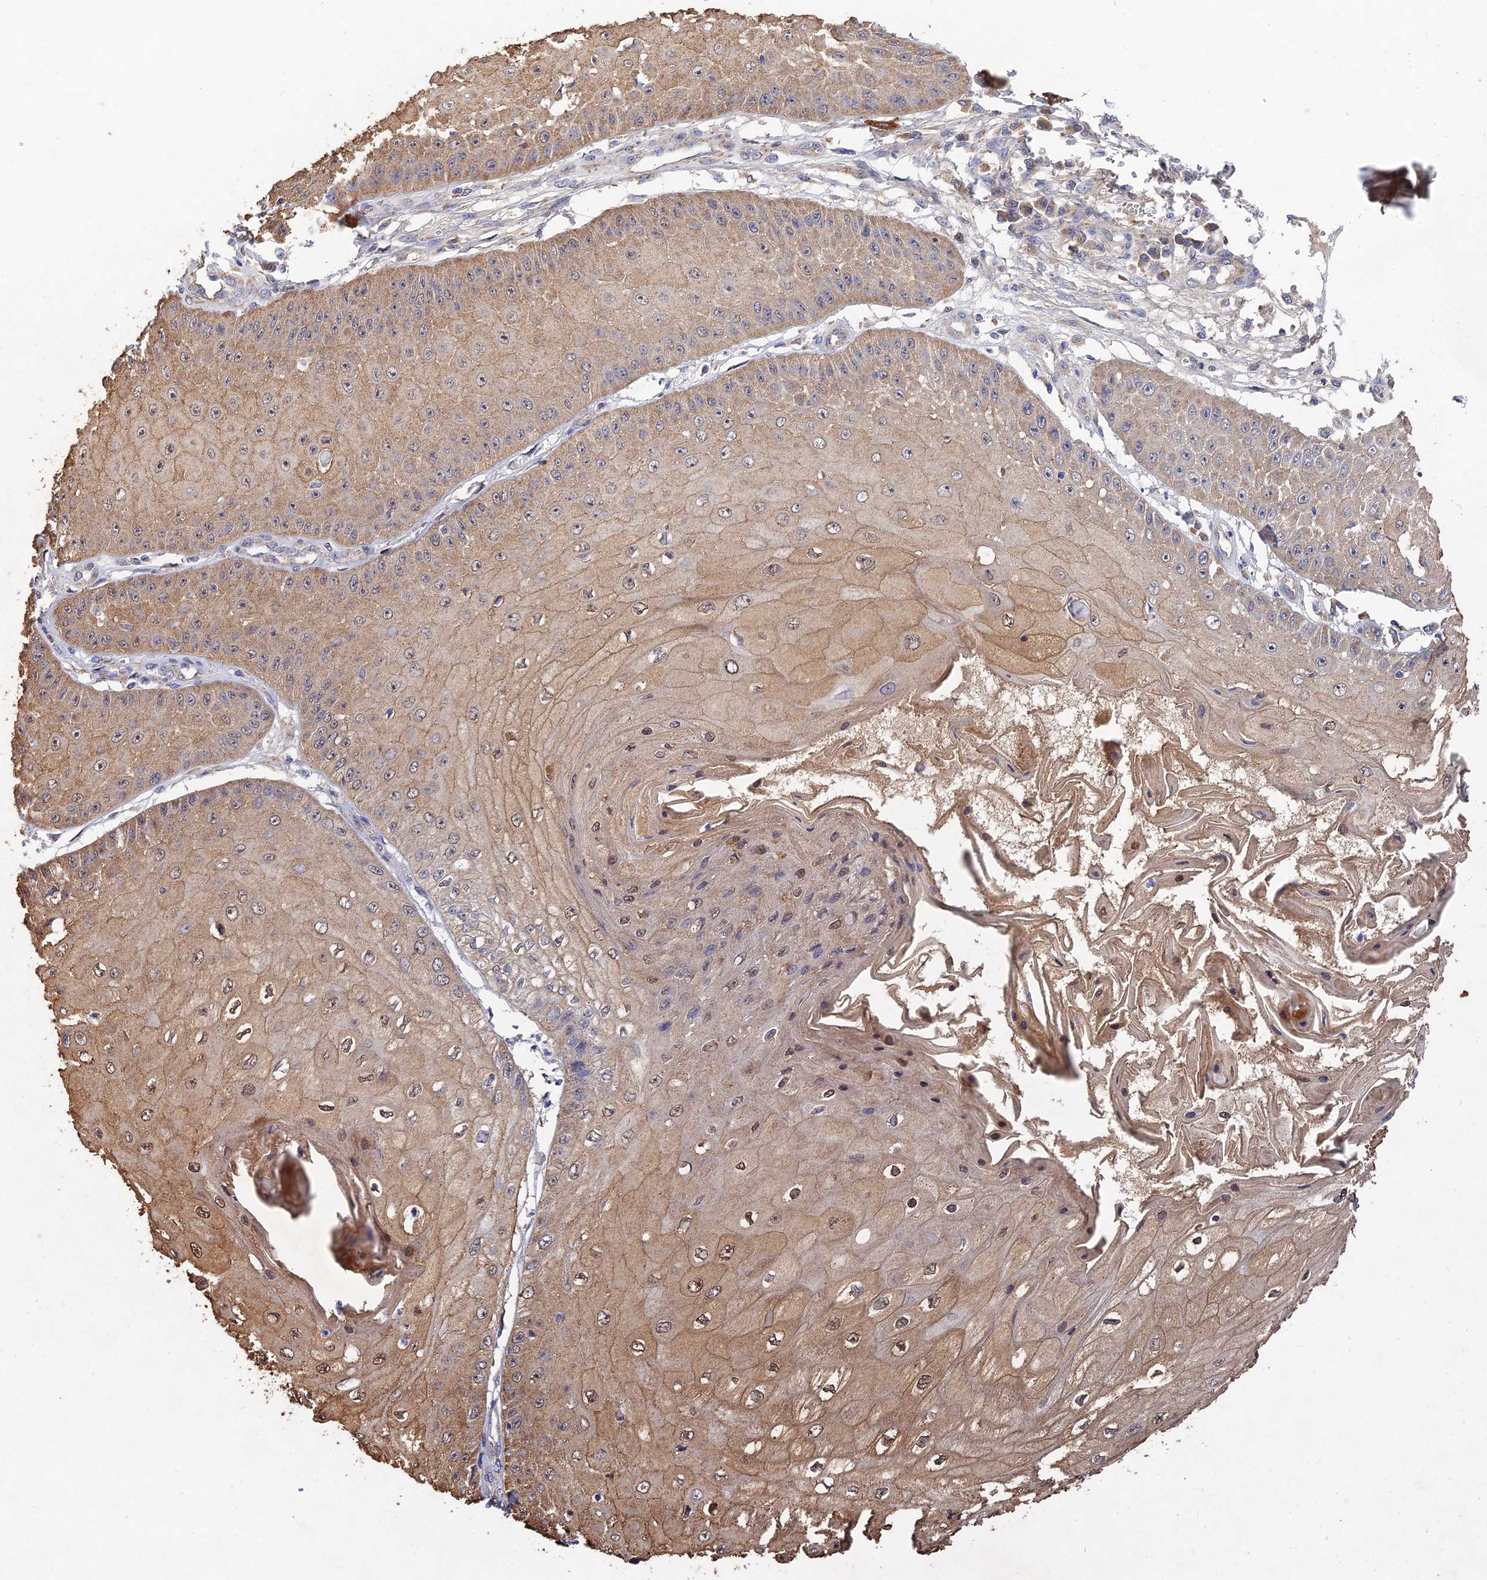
{"staining": {"intensity": "moderate", "quantity": ">75%", "location": "cytoplasmic/membranous,nuclear"}, "tissue": "skin cancer", "cell_type": "Tumor cells", "image_type": "cancer", "snomed": [{"axis": "morphology", "description": "Squamous cell carcinoma, NOS"}, {"axis": "topography", "description": "Skin"}], "caption": "A high-resolution micrograph shows immunohistochemistry staining of squamous cell carcinoma (skin), which demonstrates moderate cytoplasmic/membranous and nuclear staining in about >75% of tumor cells. (DAB IHC with brightfield microscopy, high magnification).", "gene": "SLC38A11", "patient": {"sex": "male", "age": 70}}